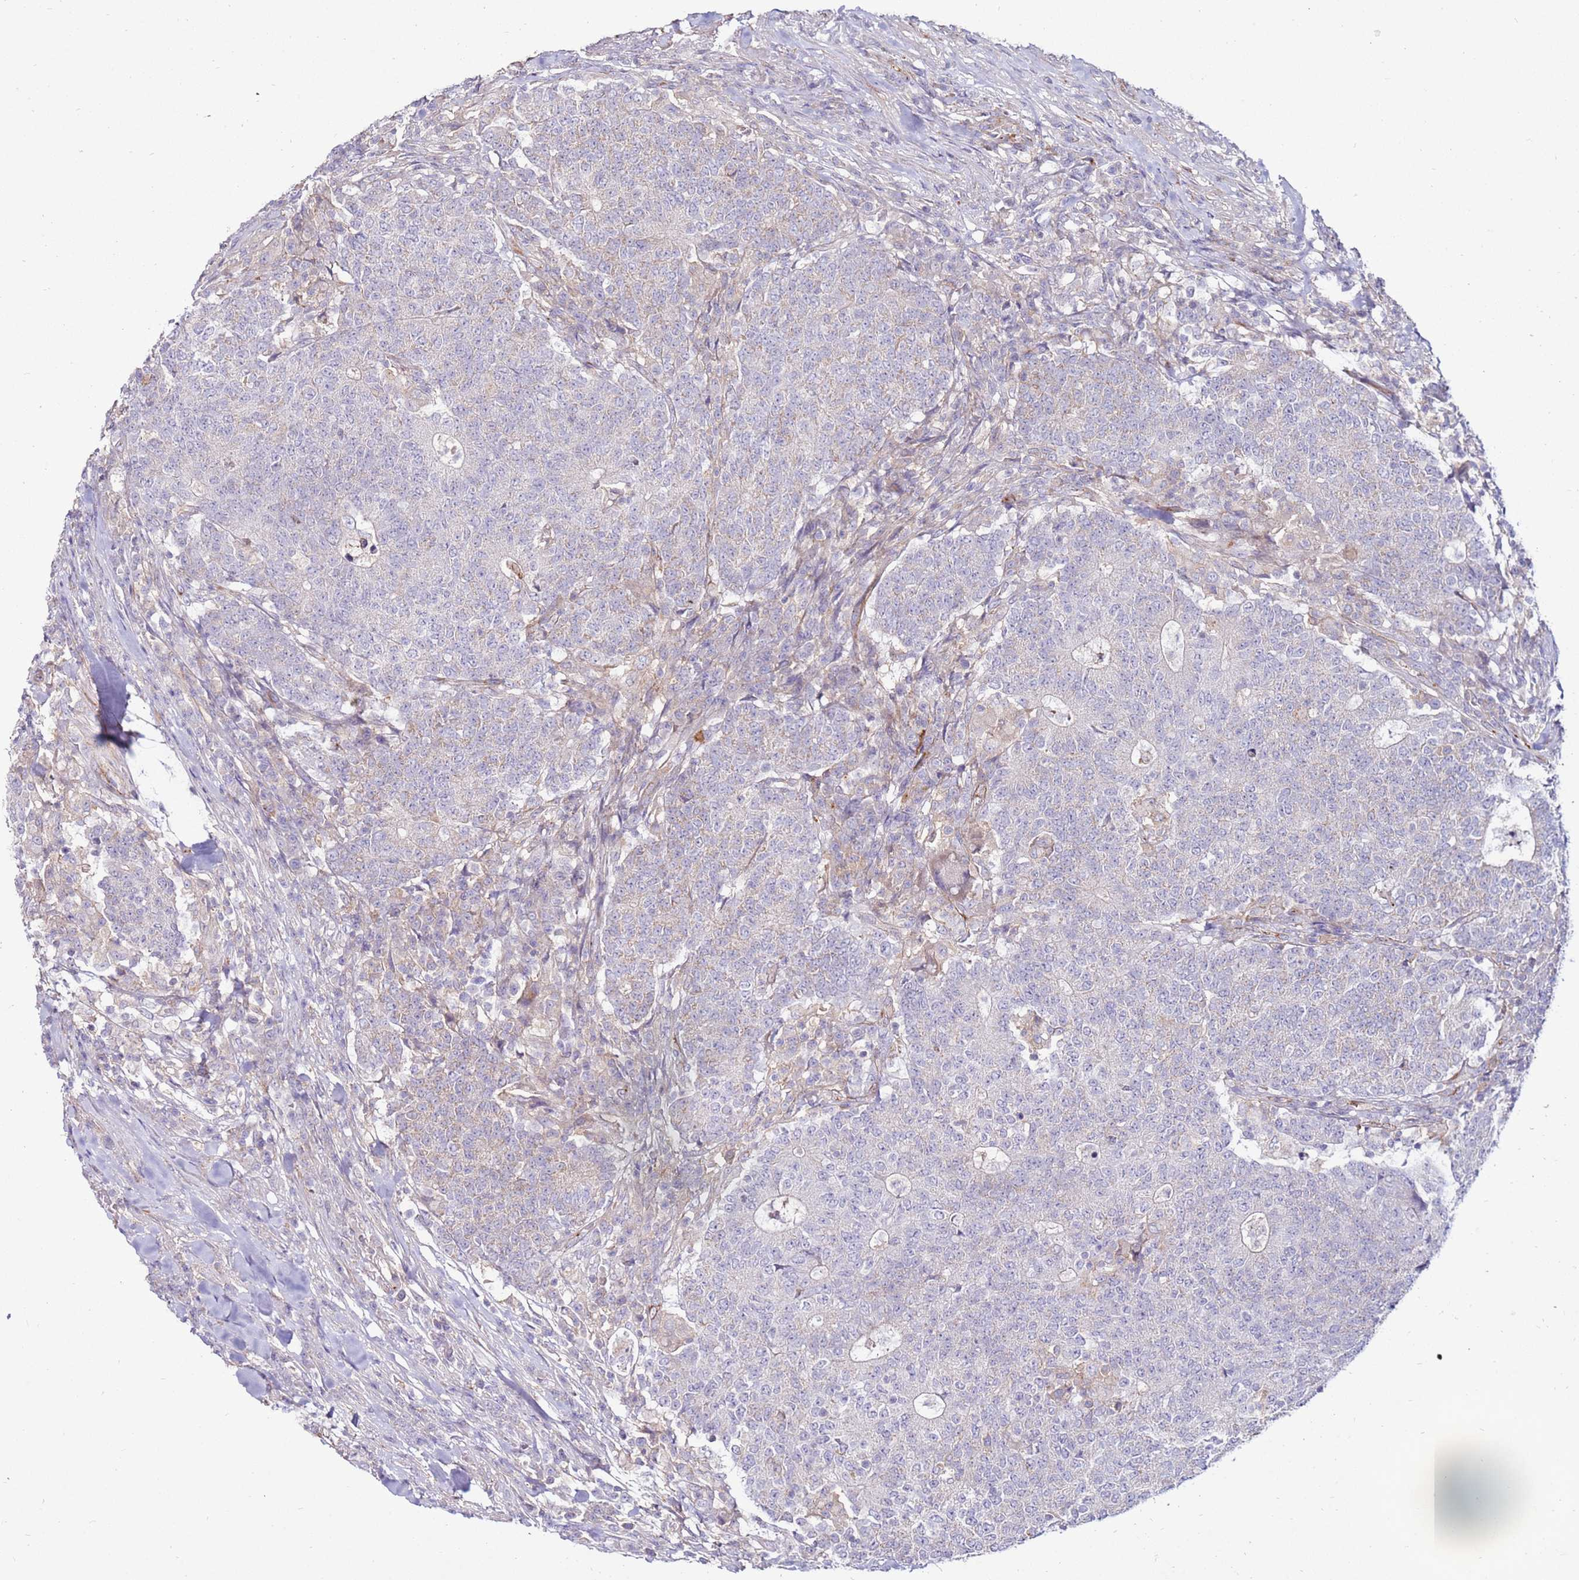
{"staining": {"intensity": "negative", "quantity": "none", "location": "none"}, "tissue": "colorectal cancer", "cell_type": "Tumor cells", "image_type": "cancer", "snomed": [{"axis": "morphology", "description": "Adenocarcinoma, NOS"}, {"axis": "topography", "description": "Colon"}], "caption": "Histopathology image shows no significant protein staining in tumor cells of adenocarcinoma (colorectal). (Stains: DAB (3,3'-diaminobenzidine) immunohistochemistry with hematoxylin counter stain, Microscopy: brightfield microscopy at high magnification).", "gene": "CLEC4M", "patient": {"sex": "female", "age": 75}}